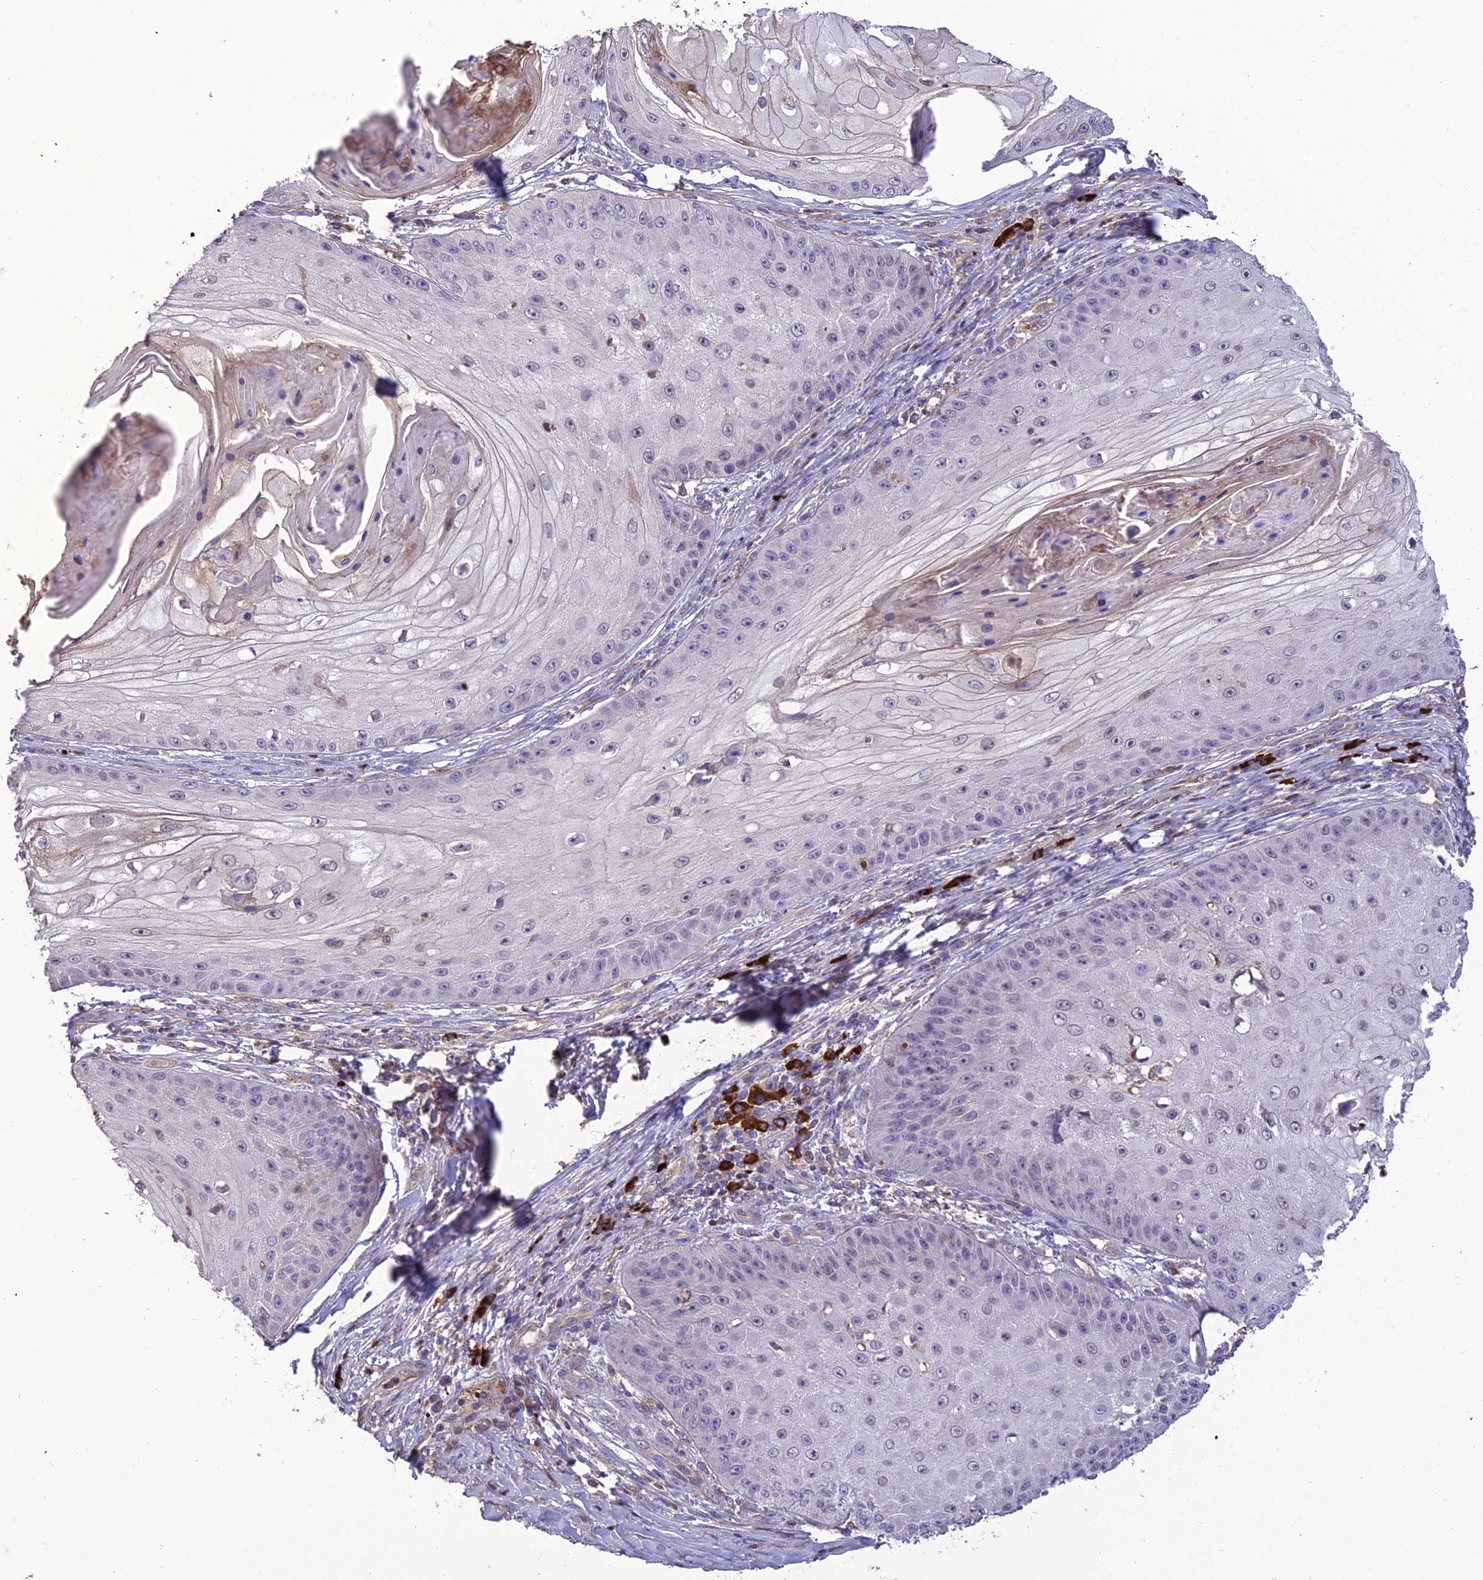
{"staining": {"intensity": "negative", "quantity": "none", "location": "none"}, "tissue": "skin cancer", "cell_type": "Tumor cells", "image_type": "cancer", "snomed": [{"axis": "morphology", "description": "Squamous cell carcinoma, NOS"}, {"axis": "topography", "description": "Skin"}], "caption": "A photomicrograph of squamous cell carcinoma (skin) stained for a protein demonstrates no brown staining in tumor cells.", "gene": "MIOS", "patient": {"sex": "male", "age": 70}}